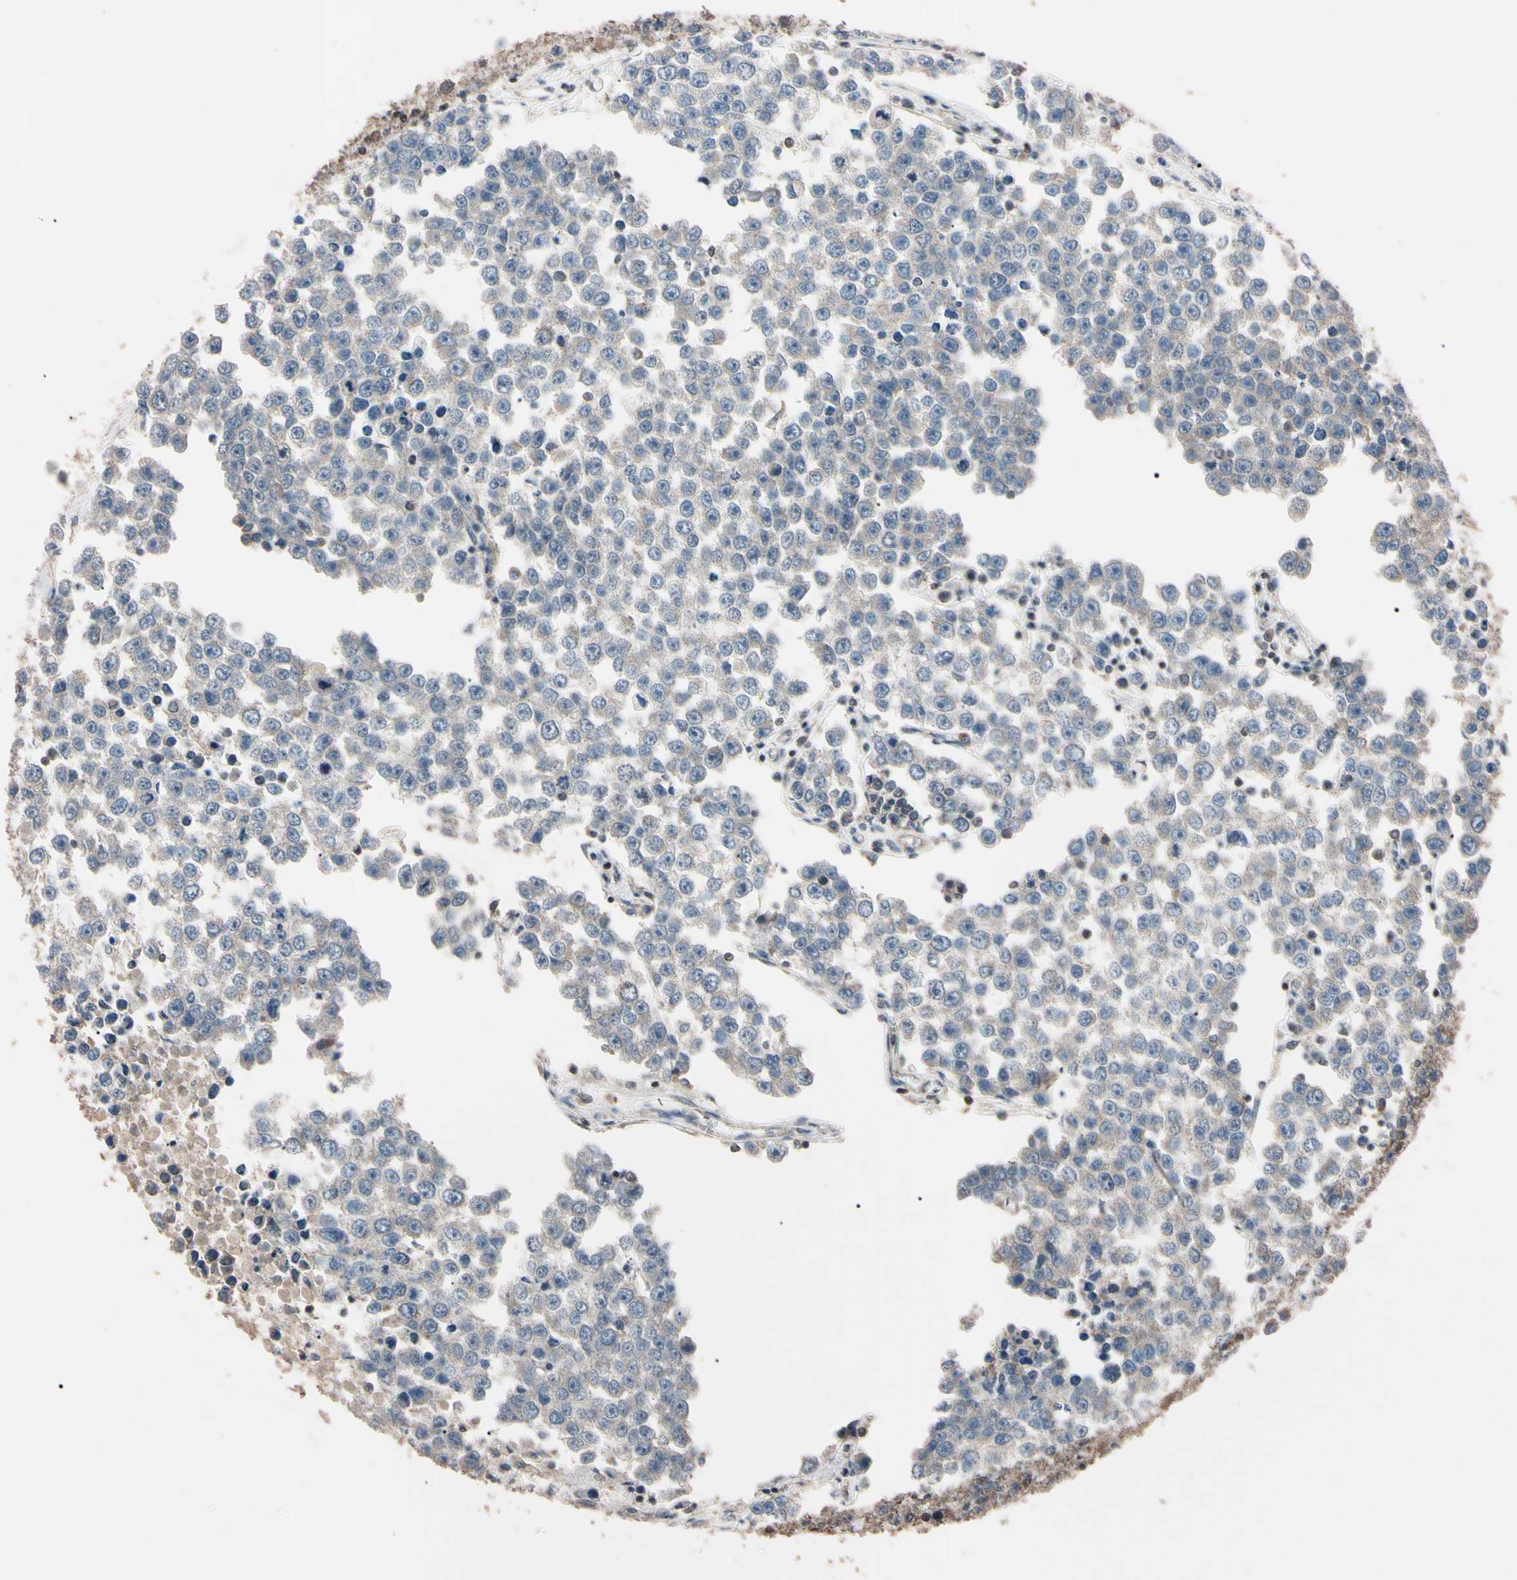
{"staining": {"intensity": "weak", "quantity": ">75%", "location": "cytoplasmic/membranous"}, "tissue": "testis cancer", "cell_type": "Tumor cells", "image_type": "cancer", "snomed": [{"axis": "morphology", "description": "Seminoma, NOS"}, {"axis": "morphology", "description": "Carcinoma, Embryonal, NOS"}, {"axis": "topography", "description": "Testis"}], "caption": "Seminoma (testis) stained with a brown dye exhibits weak cytoplasmic/membranous positive staining in about >75% of tumor cells.", "gene": "TNFRSF1A", "patient": {"sex": "male", "age": 52}}